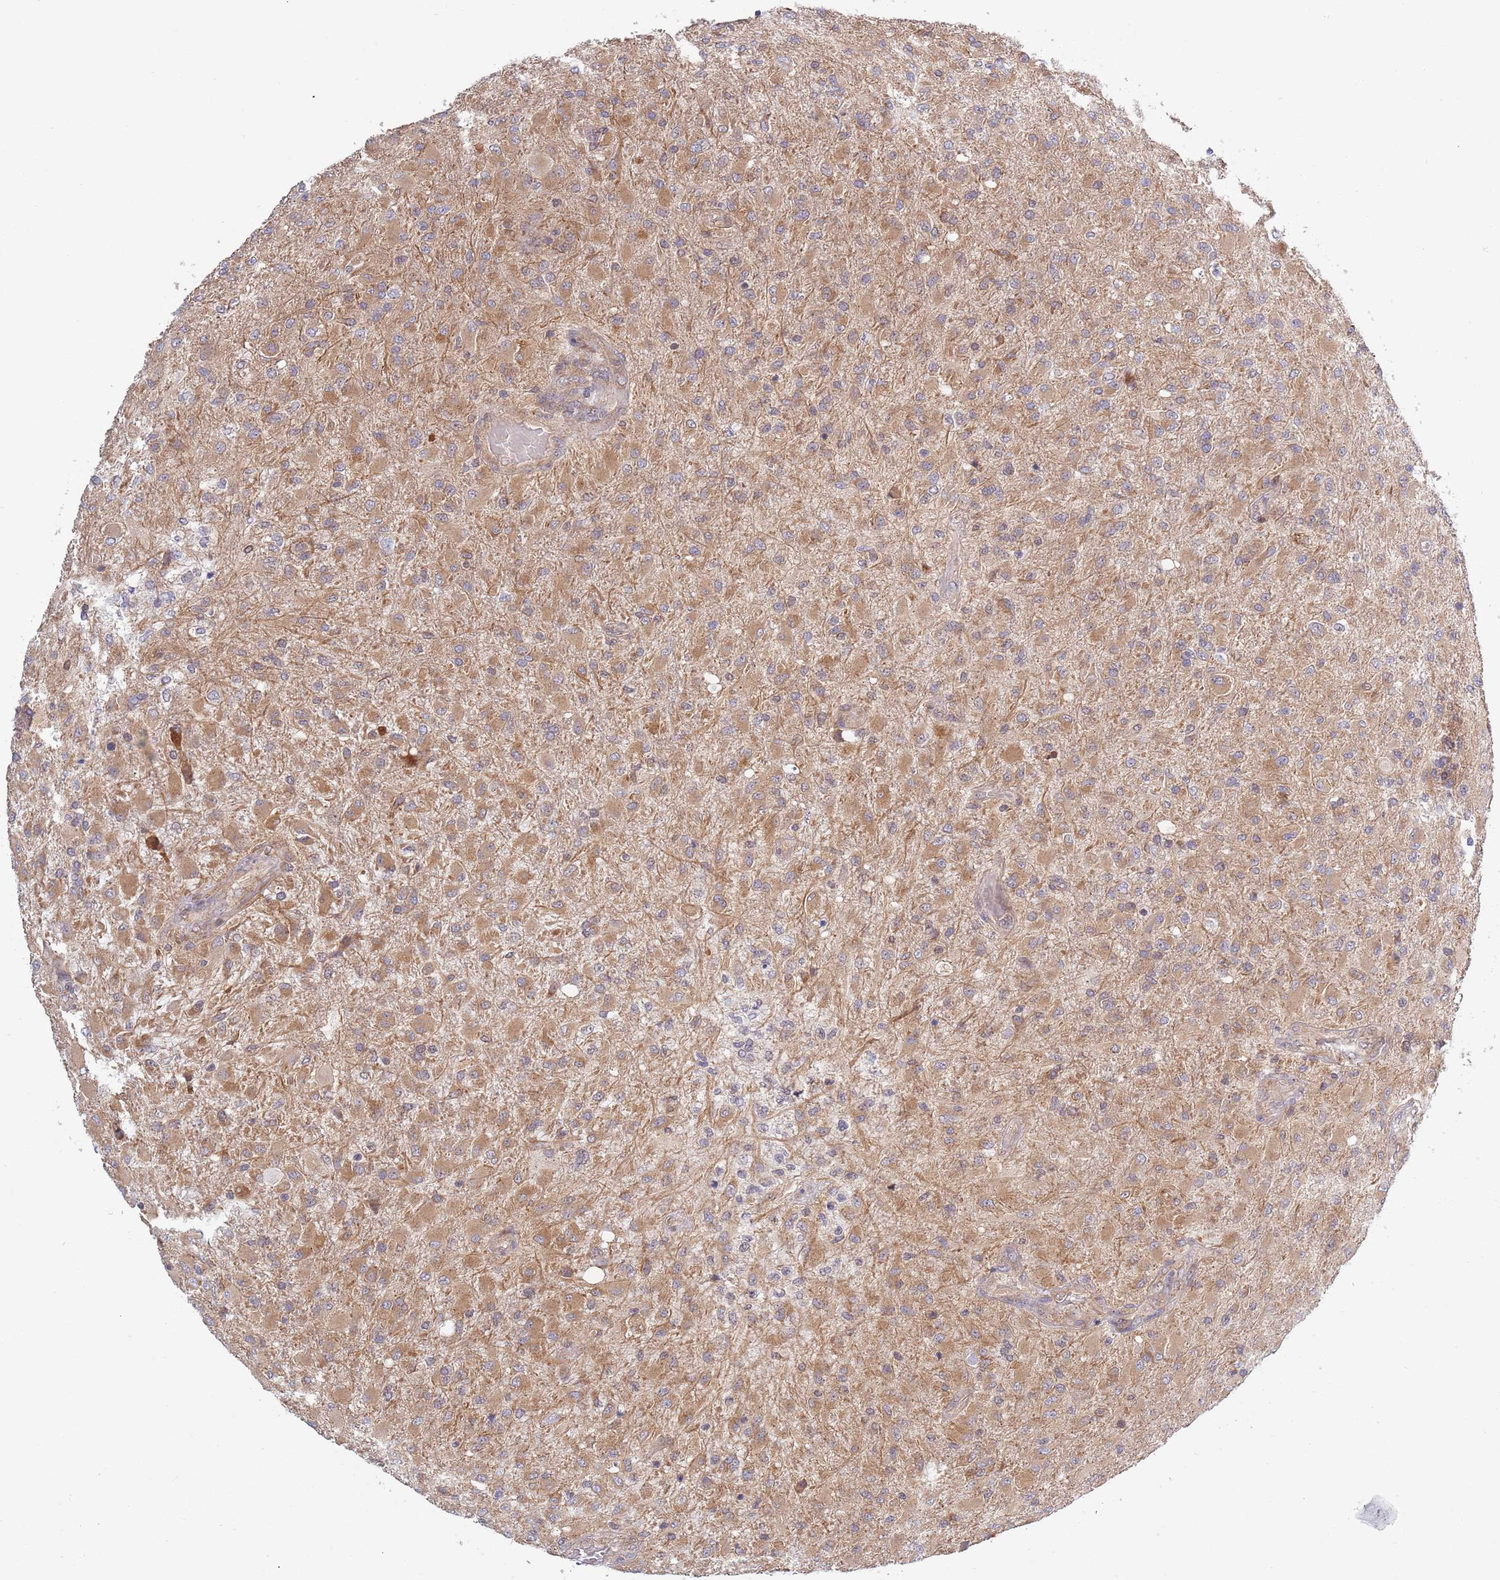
{"staining": {"intensity": "moderate", "quantity": ">75%", "location": "cytoplasmic/membranous"}, "tissue": "glioma", "cell_type": "Tumor cells", "image_type": "cancer", "snomed": [{"axis": "morphology", "description": "Glioma, malignant, Low grade"}, {"axis": "topography", "description": "Brain"}], "caption": "A micrograph showing moderate cytoplasmic/membranous expression in about >75% of tumor cells in glioma, as visualized by brown immunohistochemical staining.", "gene": "TBX10", "patient": {"sex": "male", "age": 65}}